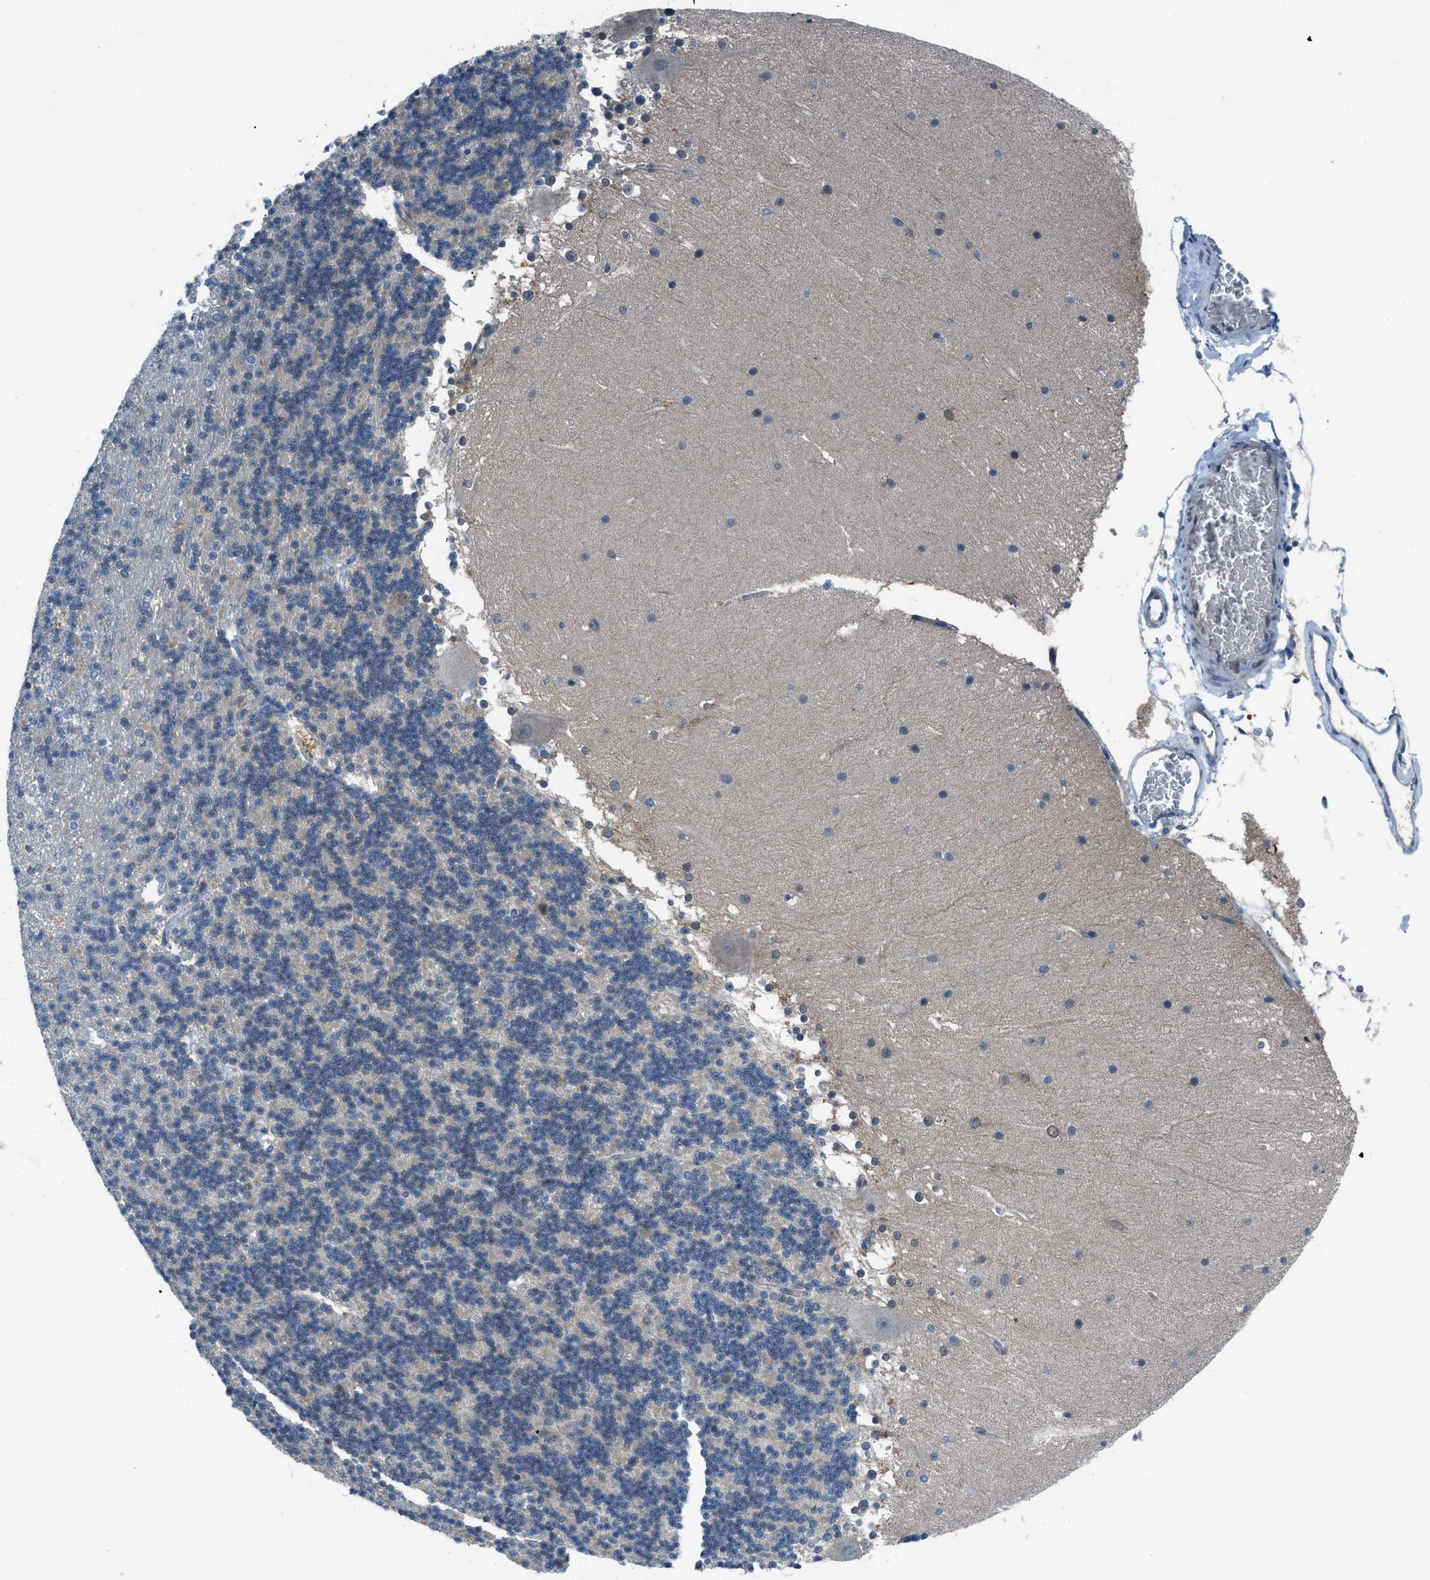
{"staining": {"intensity": "weak", "quantity": "<25%", "location": "nuclear"}, "tissue": "cerebellum", "cell_type": "Cells in granular layer", "image_type": "normal", "snomed": [{"axis": "morphology", "description": "Normal tissue, NOS"}, {"axis": "topography", "description": "Cerebellum"}], "caption": "A high-resolution image shows IHC staining of normal cerebellum, which reveals no significant expression in cells in granular layer. Brightfield microscopy of immunohistochemistry (IHC) stained with DAB (3,3'-diaminobenzidine) (brown) and hematoxylin (blue), captured at high magnification.", "gene": "PRKN", "patient": {"sex": "female", "age": 19}}